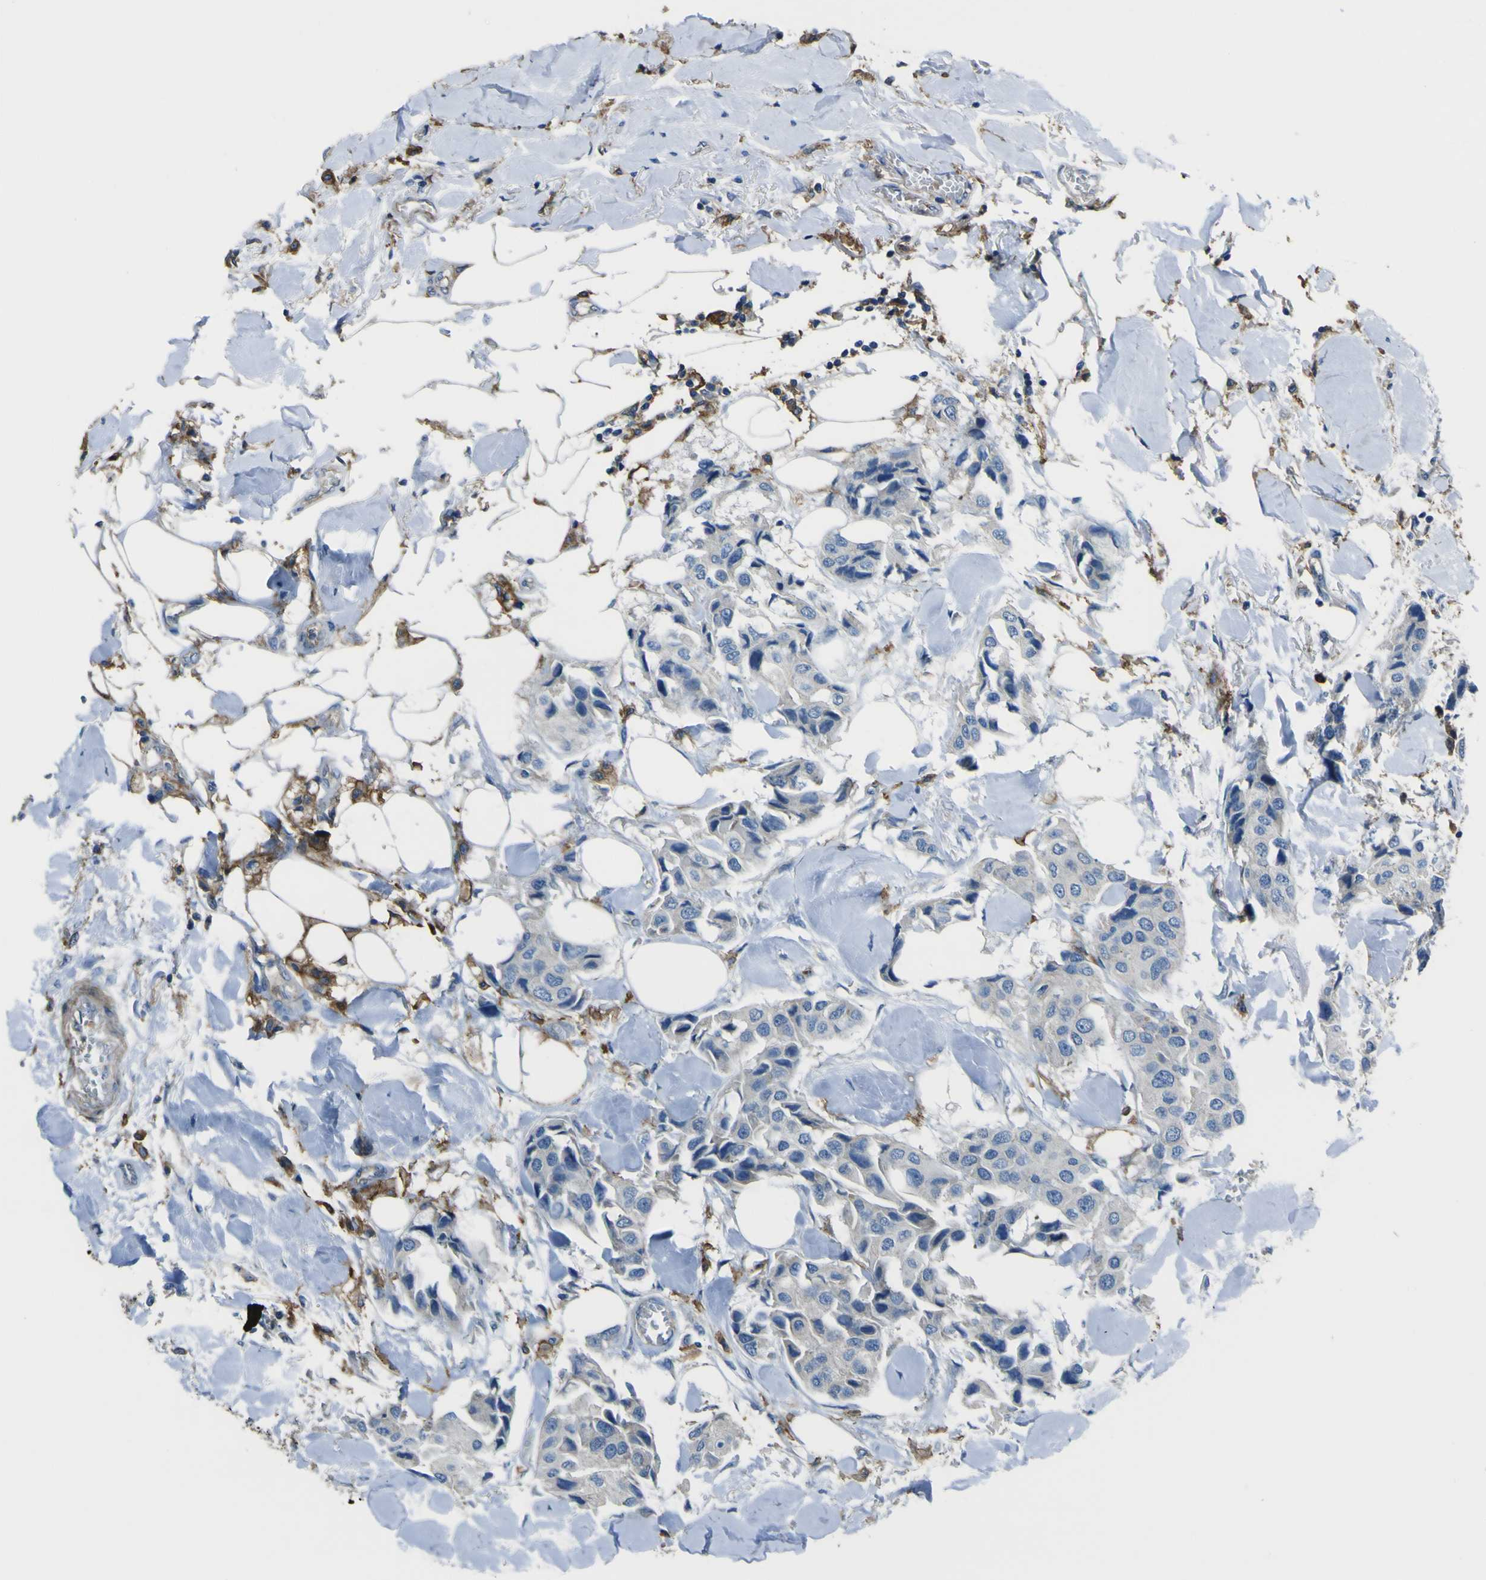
{"staining": {"intensity": "negative", "quantity": "none", "location": "none"}, "tissue": "breast cancer", "cell_type": "Tumor cells", "image_type": "cancer", "snomed": [{"axis": "morphology", "description": "Duct carcinoma"}, {"axis": "topography", "description": "Breast"}], "caption": "The micrograph demonstrates no significant expression in tumor cells of breast cancer.", "gene": "LAIR1", "patient": {"sex": "female", "age": 80}}